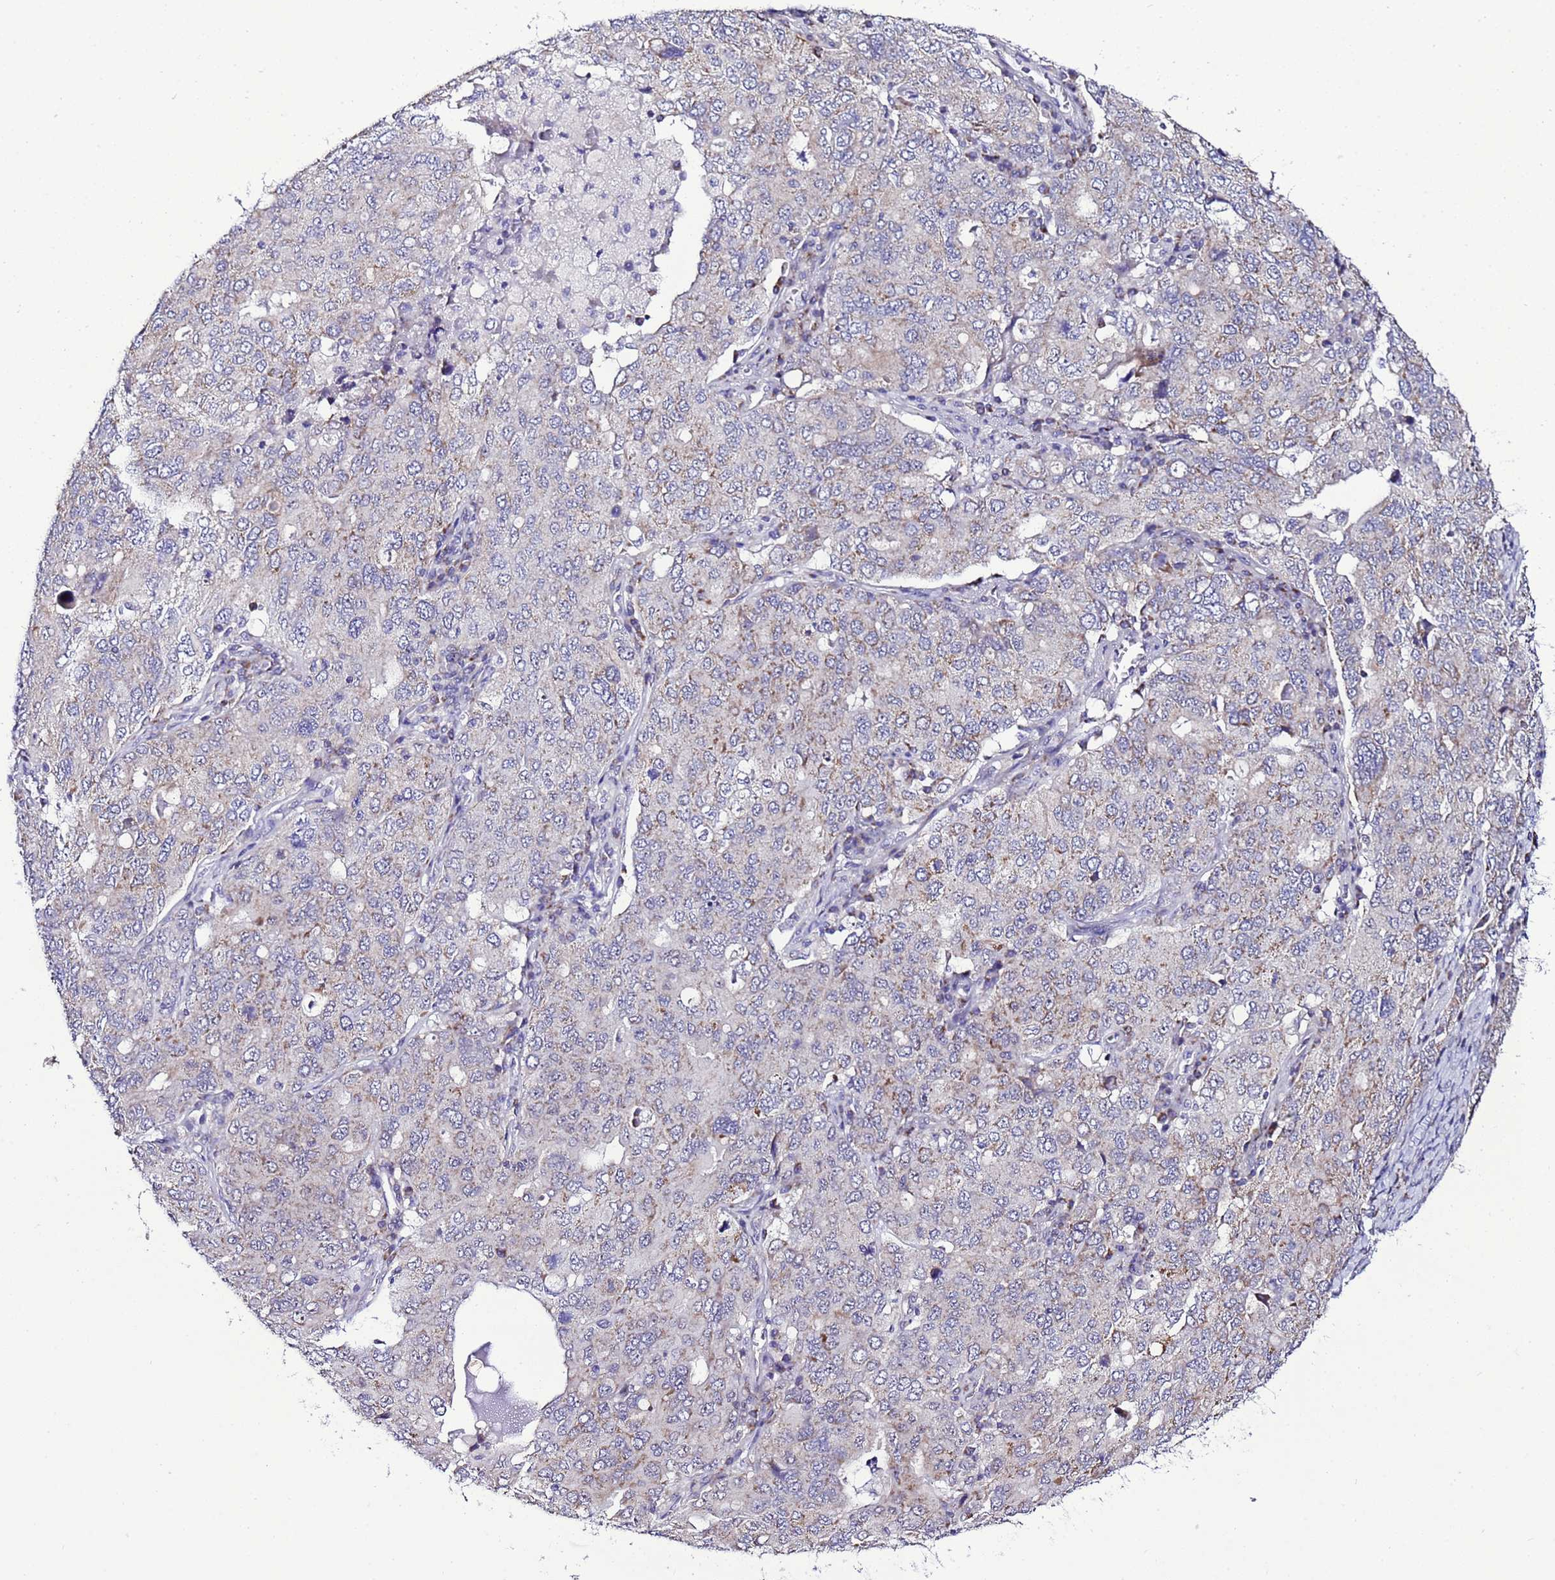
{"staining": {"intensity": "moderate", "quantity": "25%-75%", "location": "cytoplasmic/membranous"}, "tissue": "ovarian cancer", "cell_type": "Tumor cells", "image_type": "cancer", "snomed": [{"axis": "morphology", "description": "Carcinoma, endometroid"}, {"axis": "topography", "description": "Ovary"}], "caption": "Endometroid carcinoma (ovarian) tissue reveals moderate cytoplasmic/membranous positivity in about 25%-75% of tumor cells, visualized by immunohistochemistry.", "gene": "DPH6", "patient": {"sex": "female", "age": 62}}